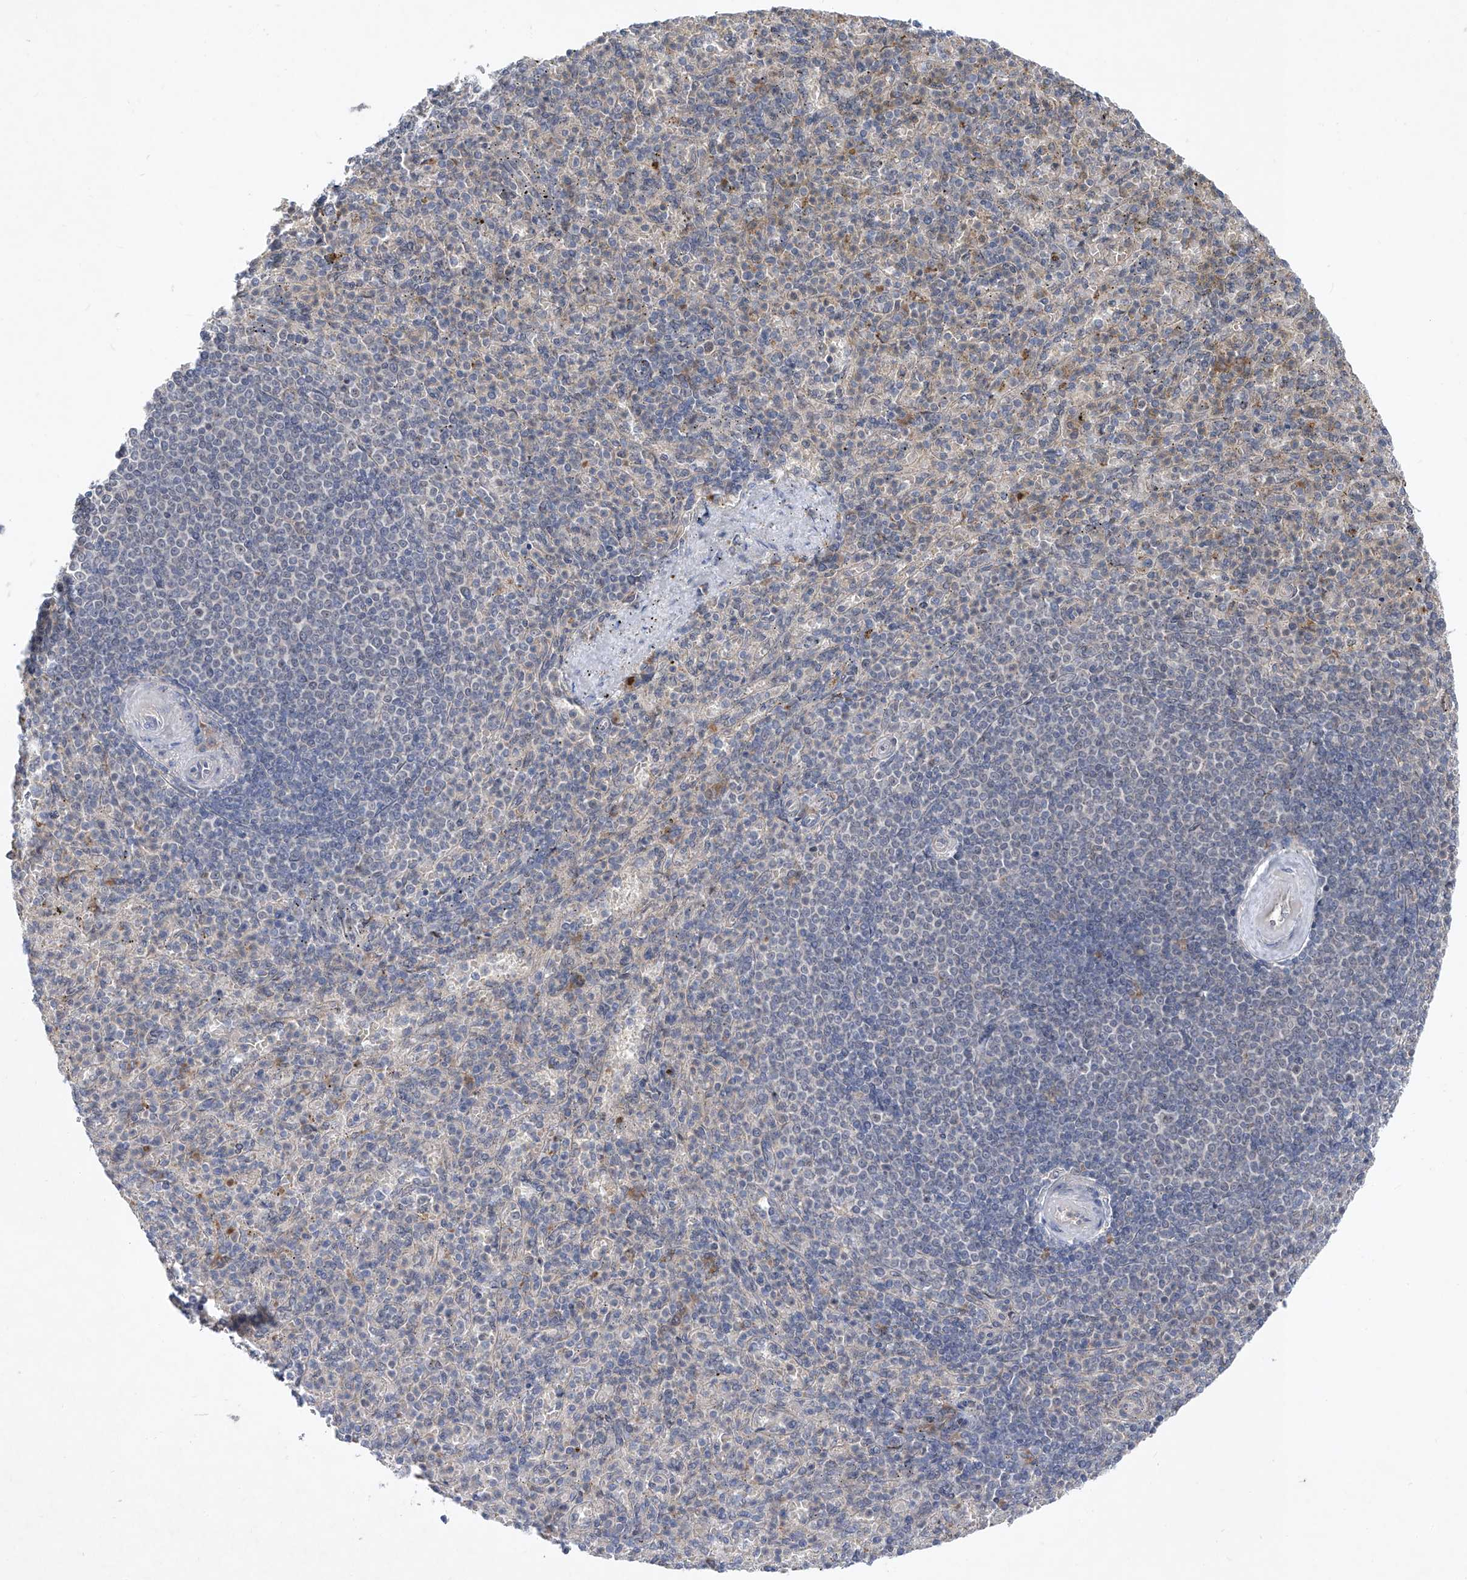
{"staining": {"intensity": "weak", "quantity": "<25%", "location": "cytoplasmic/membranous"}, "tissue": "spleen", "cell_type": "Cells in red pulp", "image_type": "normal", "snomed": [{"axis": "morphology", "description": "Normal tissue, NOS"}, {"axis": "topography", "description": "Spleen"}], "caption": "This is an immunohistochemistry micrograph of normal spleen. There is no positivity in cells in red pulp.", "gene": "FAM135A", "patient": {"sex": "female", "age": 74}}